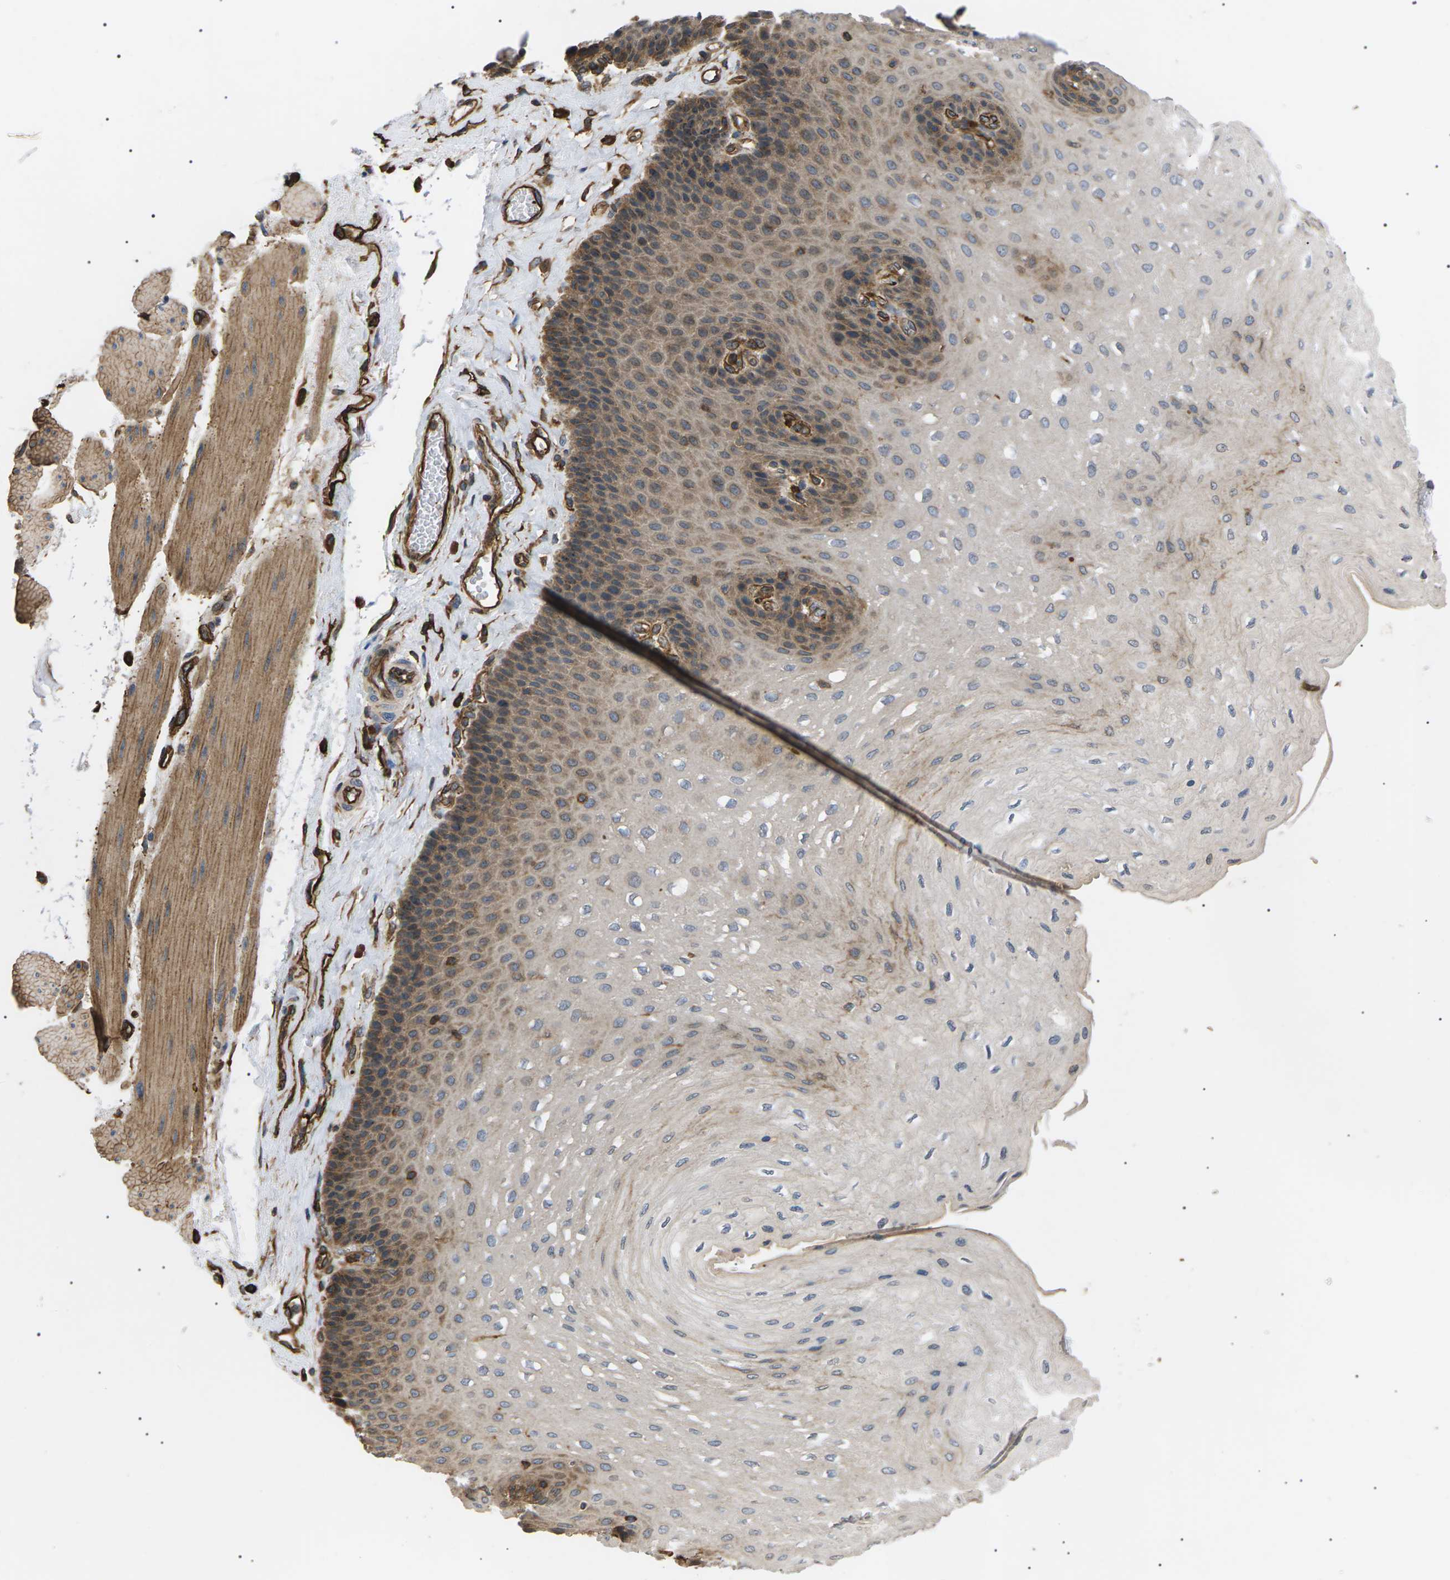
{"staining": {"intensity": "moderate", "quantity": "25%-75%", "location": "cytoplasmic/membranous"}, "tissue": "esophagus", "cell_type": "Squamous epithelial cells", "image_type": "normal", "snomed": [{"axis": "morphology", "description": "Normal tissue, NOS"}, {"axis": "topography", "description": "Esophagus"}], "caption": "Protein expression analysis of benign esophagus demonstrates moderate cytoplasmic/membranous positivity in about 25%-75% of squamous epithelial cells.", "gene": "TMTC4", "patient": {"sex": "female", "age": 72}}